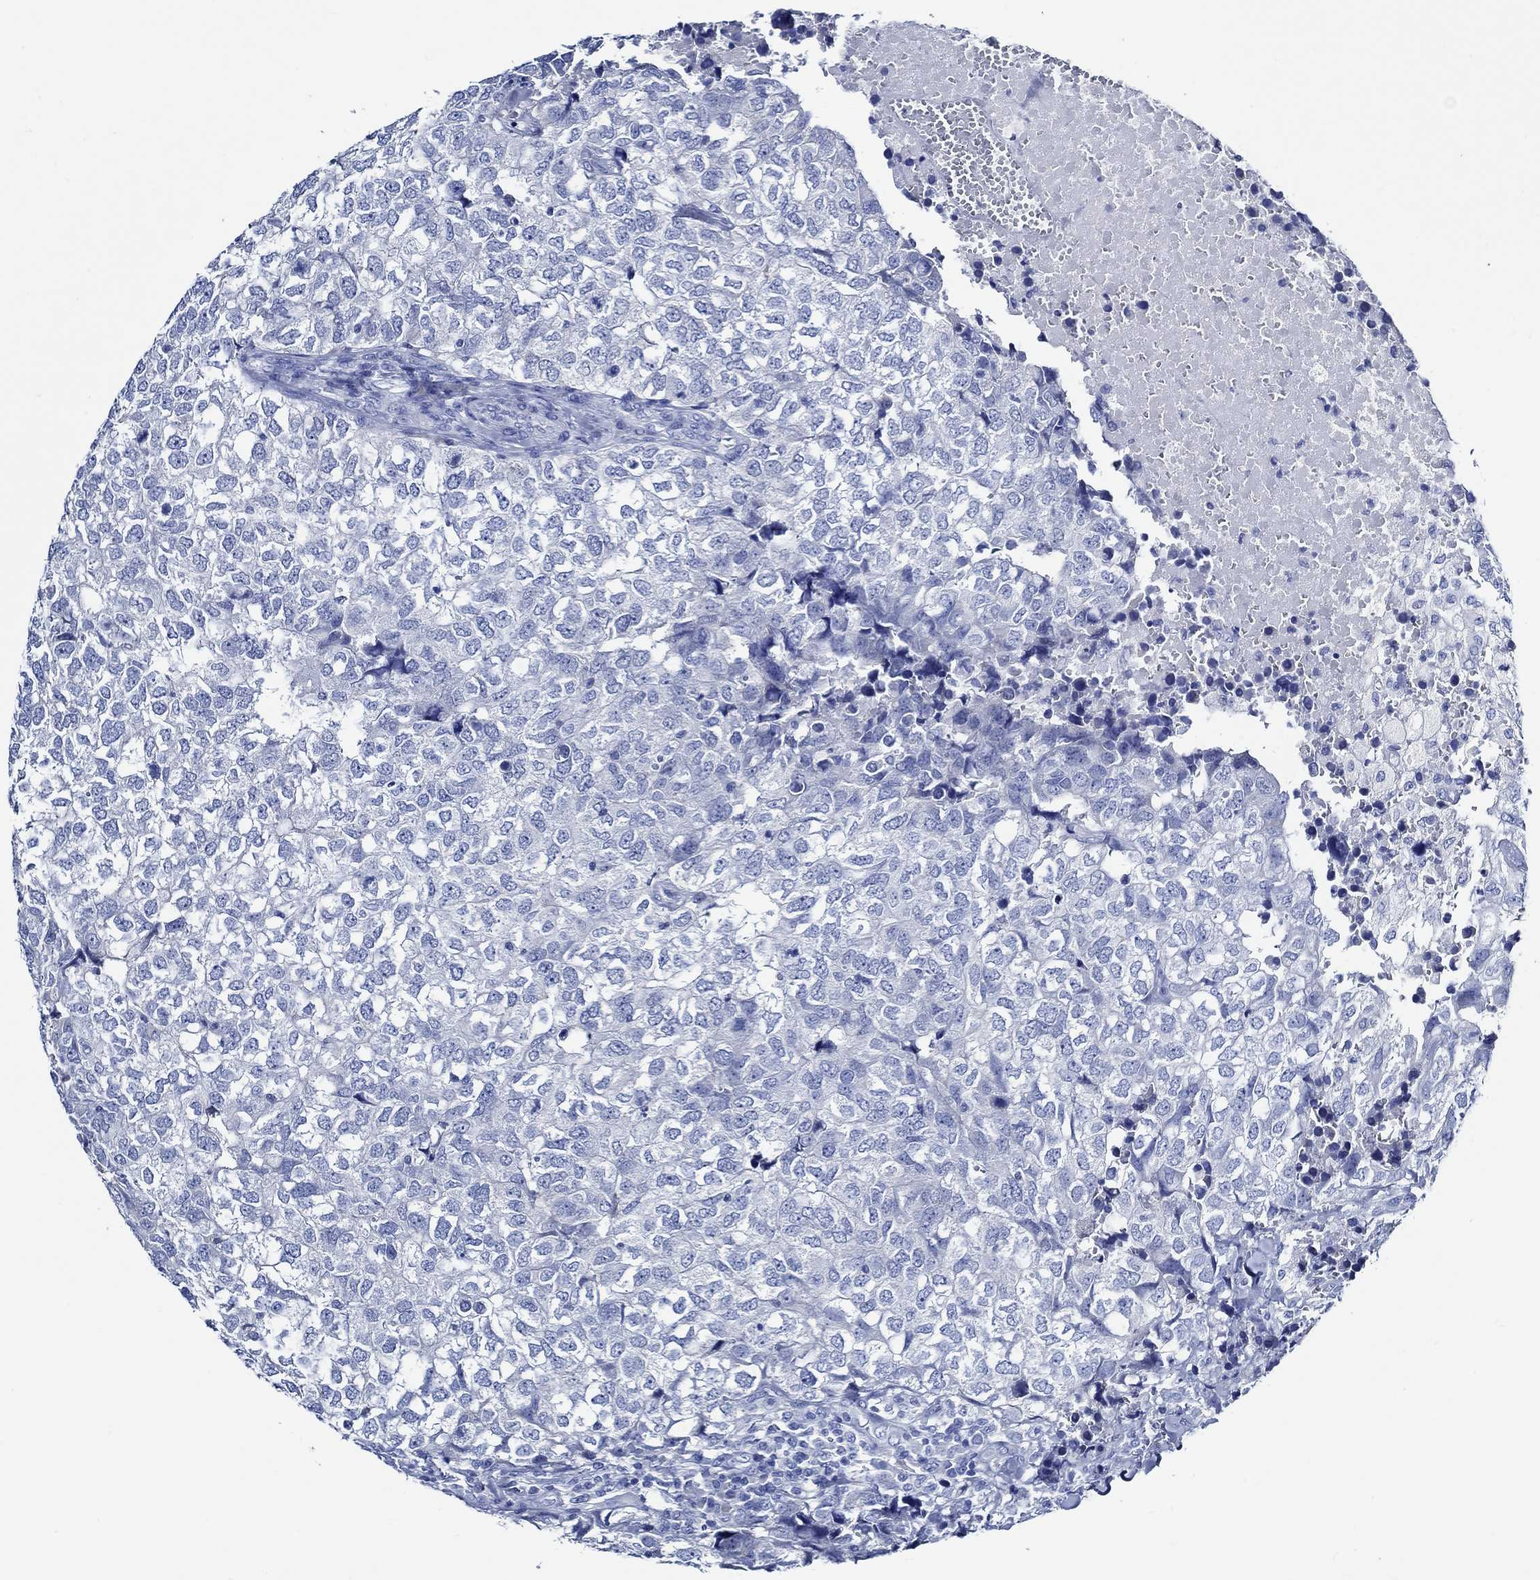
{"staining": {"intensity": "negative", "quantity": "none", "location": "none"}, "tissue": "breast cancer", "cell_type": "Tumor cells", "image_type": "cancer", "snomed": [{"axis": "morphology", "description": "Duct carcinoma"}, {"axis": "topography", "description": "Breast"}], "caption": "High power microscopy histopathology image of an immunohistochemistry (IHC) histopathology image of breast infiltrating ductal carcinoma, revealing no significant positivity in tumor cells.", "gene": "WDR62", "patient": {"sex": "female", "age": 30}}